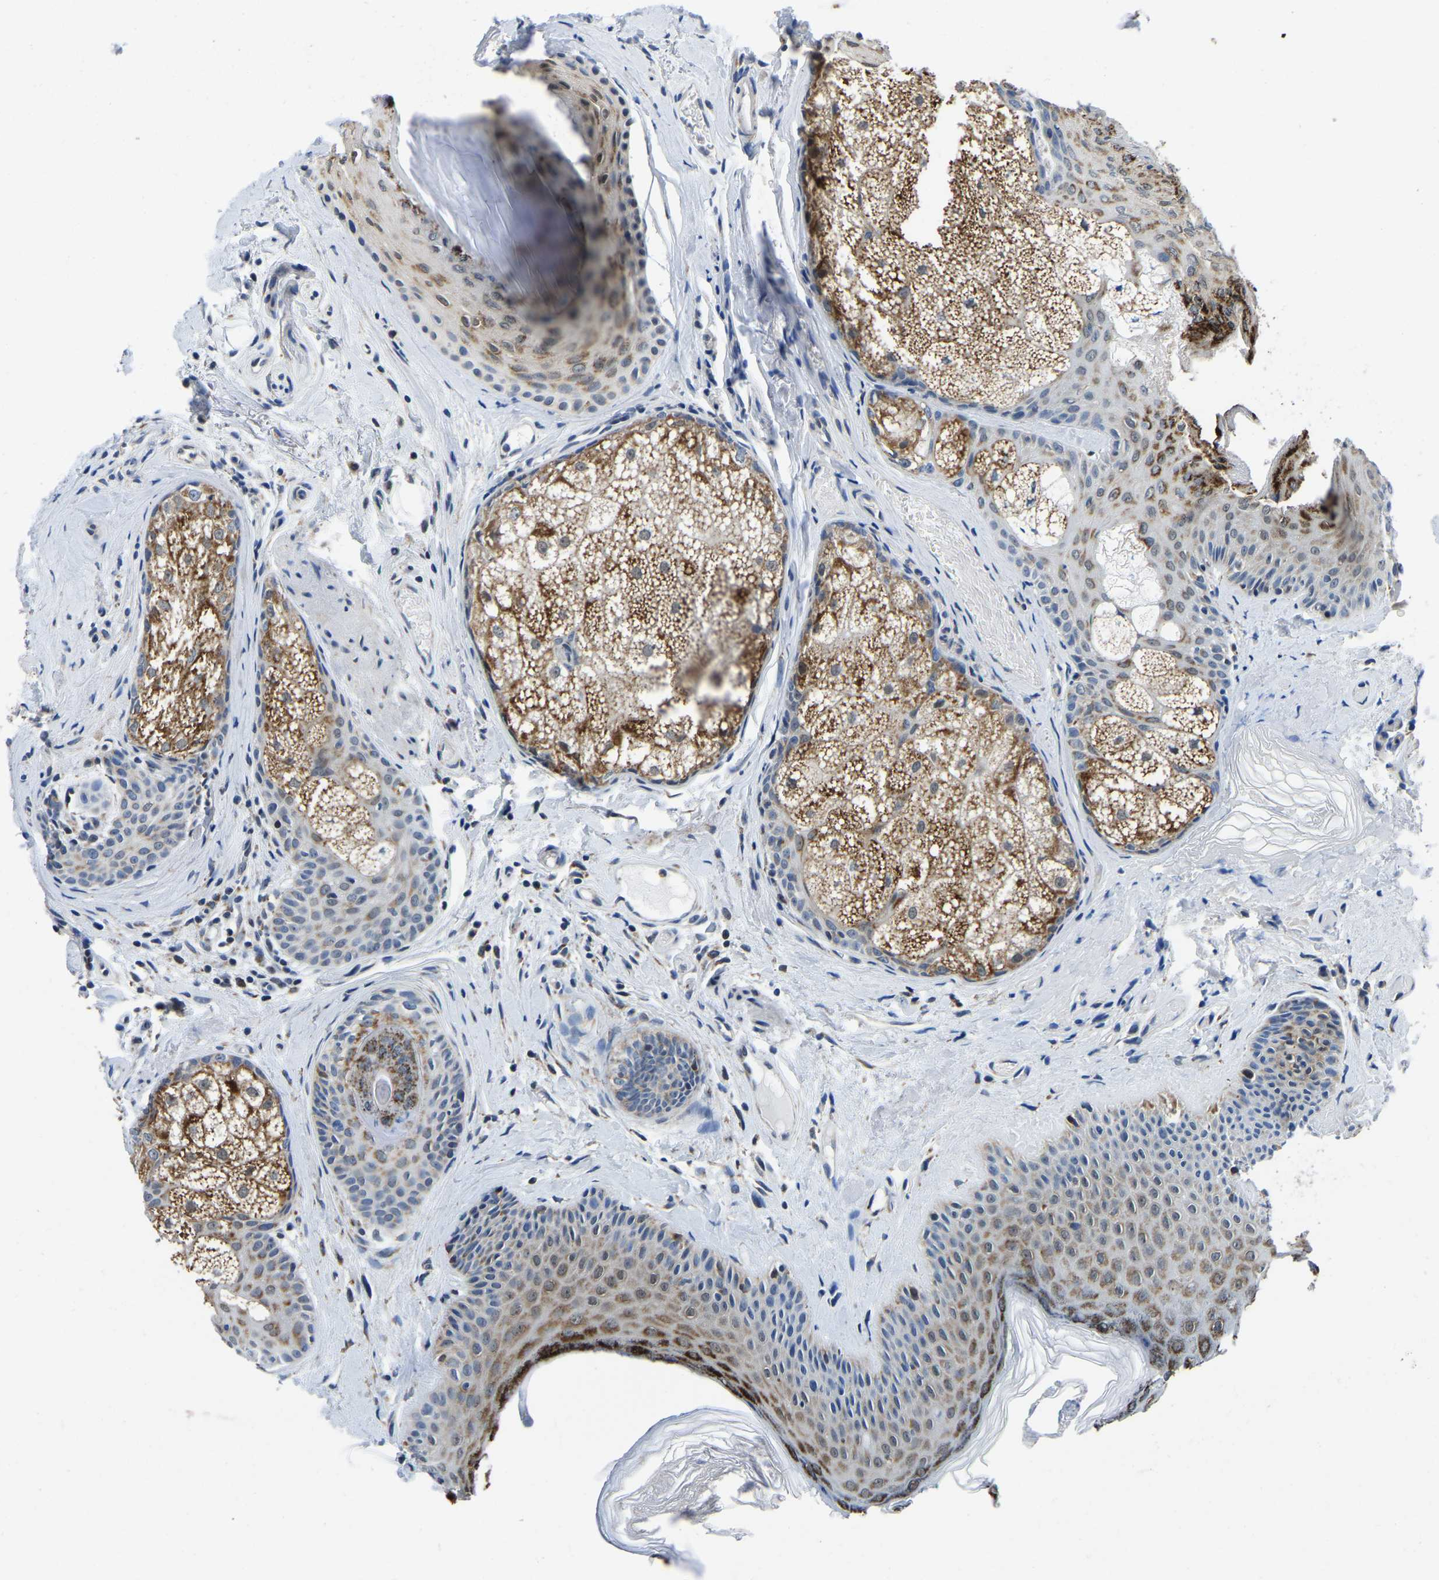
{"staining": {"intensity": "moderate", "quantity": "25%-75%", "location": "cytoplasmic/membranous"}, "tissue": "oral mucosa", "cell_type": "Squamous epithelial cells", "image_type": "normal", "snomed": [{"axis": "morphology", "description": "Normal tissue, NOS"}, {"axis": "topography", "description": "Skin"}, {"axis": "topography", "description": "Oral tissue"}], "caption": "Immunohistochemistry (IHC) of normal human oral mucosa shows medium levels of moderate cytoplasmic/membranous positivity in approximately 25%-75% of squamous epithelial cells. (brown staining indicates protein expression, while blue staining denotes nuclei).", "gene": "BNIP3L", "patient": {"sex": "male", "age": 84}}